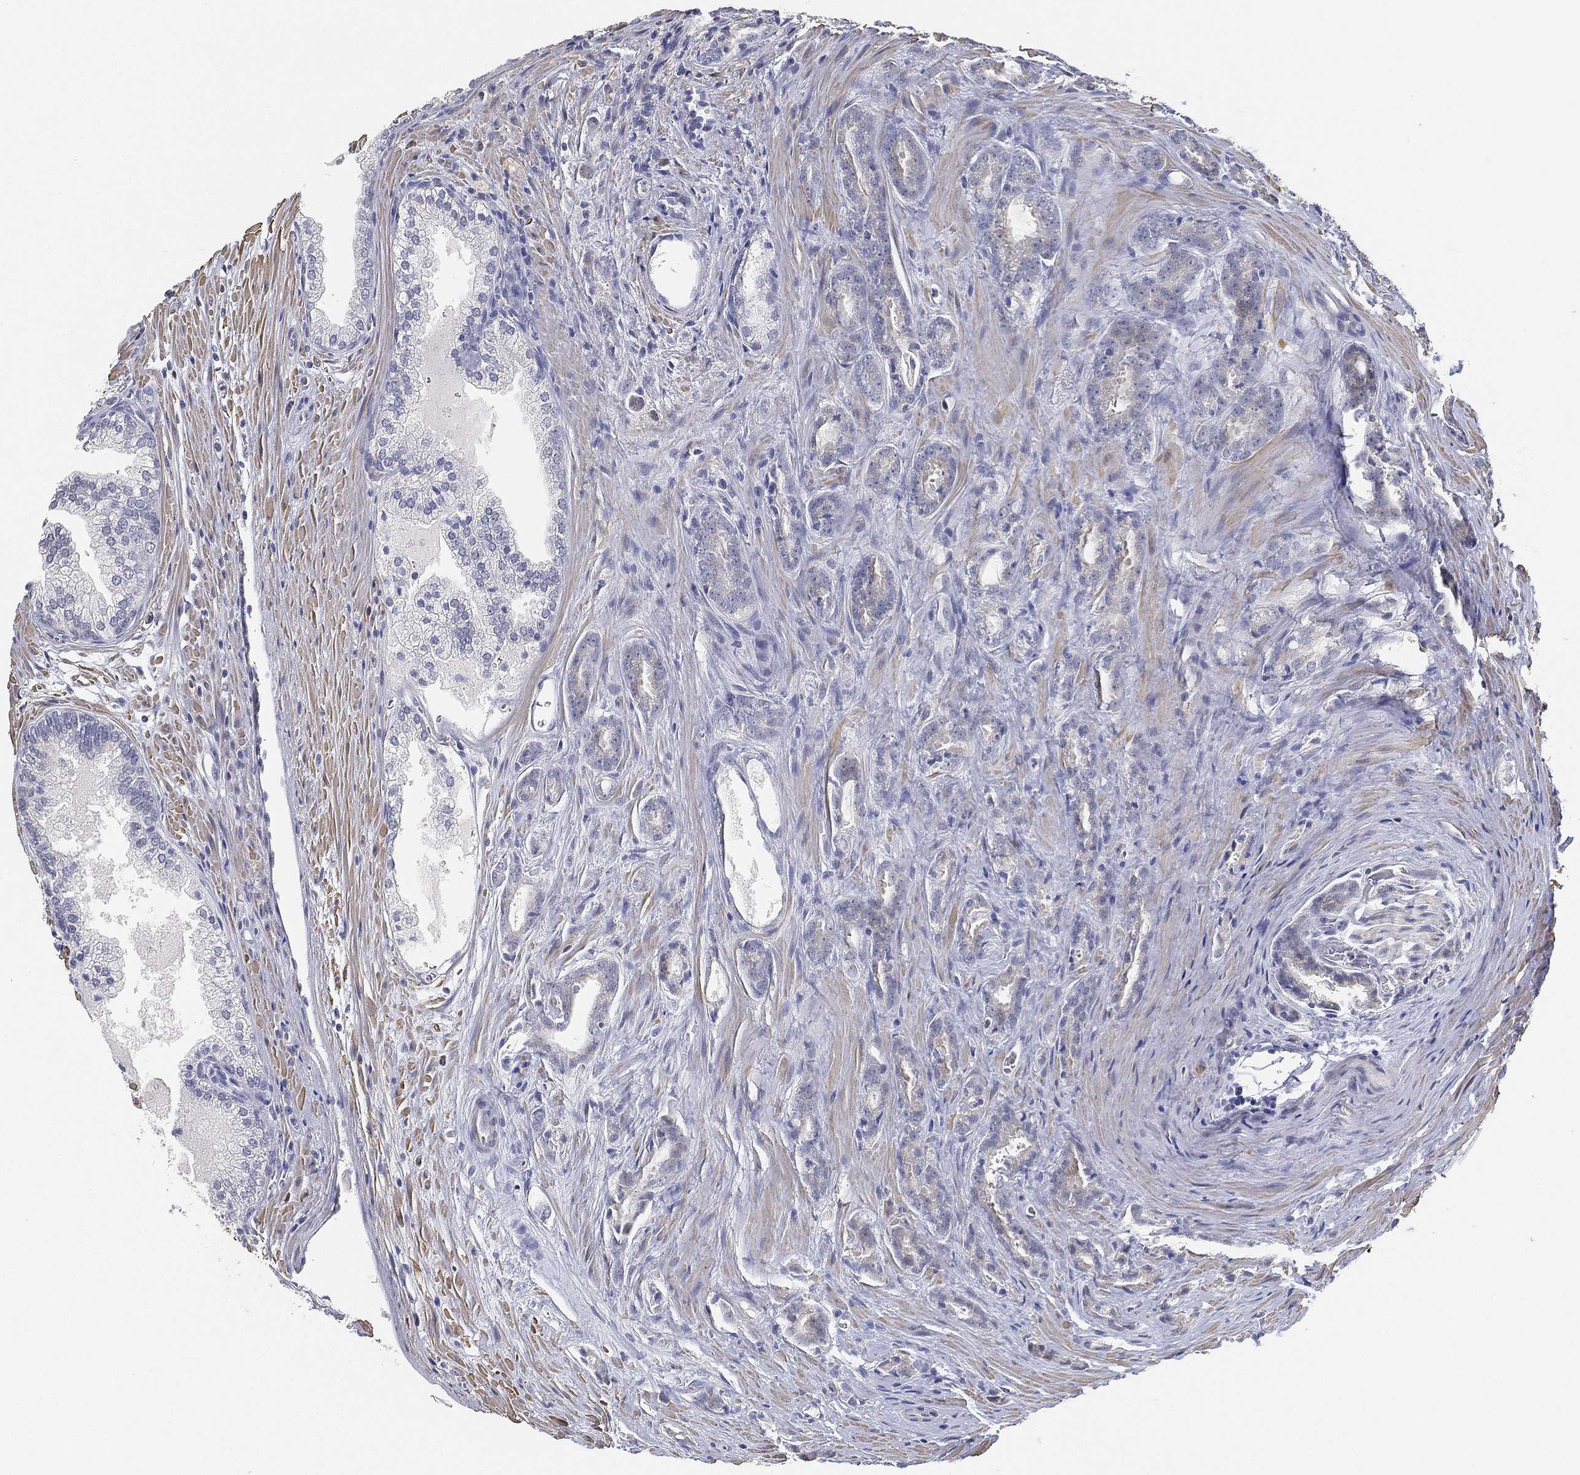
{"staining": {"intensity": "negative", "quantity": "none", "location": "none"}, "tissue": "prostate cancer", "cell_type": "Tumor cells", "image_type": "cancer", "snomed": [{"axis": "morphology", "description": "Adenocarcinoma, NOS"}, {"axis": "morphology", "description": "Adenocarcinoma, High grade"}, {"axis": "topography", "description": "Prostate"}], "caption": "IHC photomicrograph of neoplastic tissue: adenocarcinoma (prostate) stained with DAB exhibits no significant protein expression in tumor cells.", "gene": "GPR61", "patient": {"sex": "male", "age": 70}}